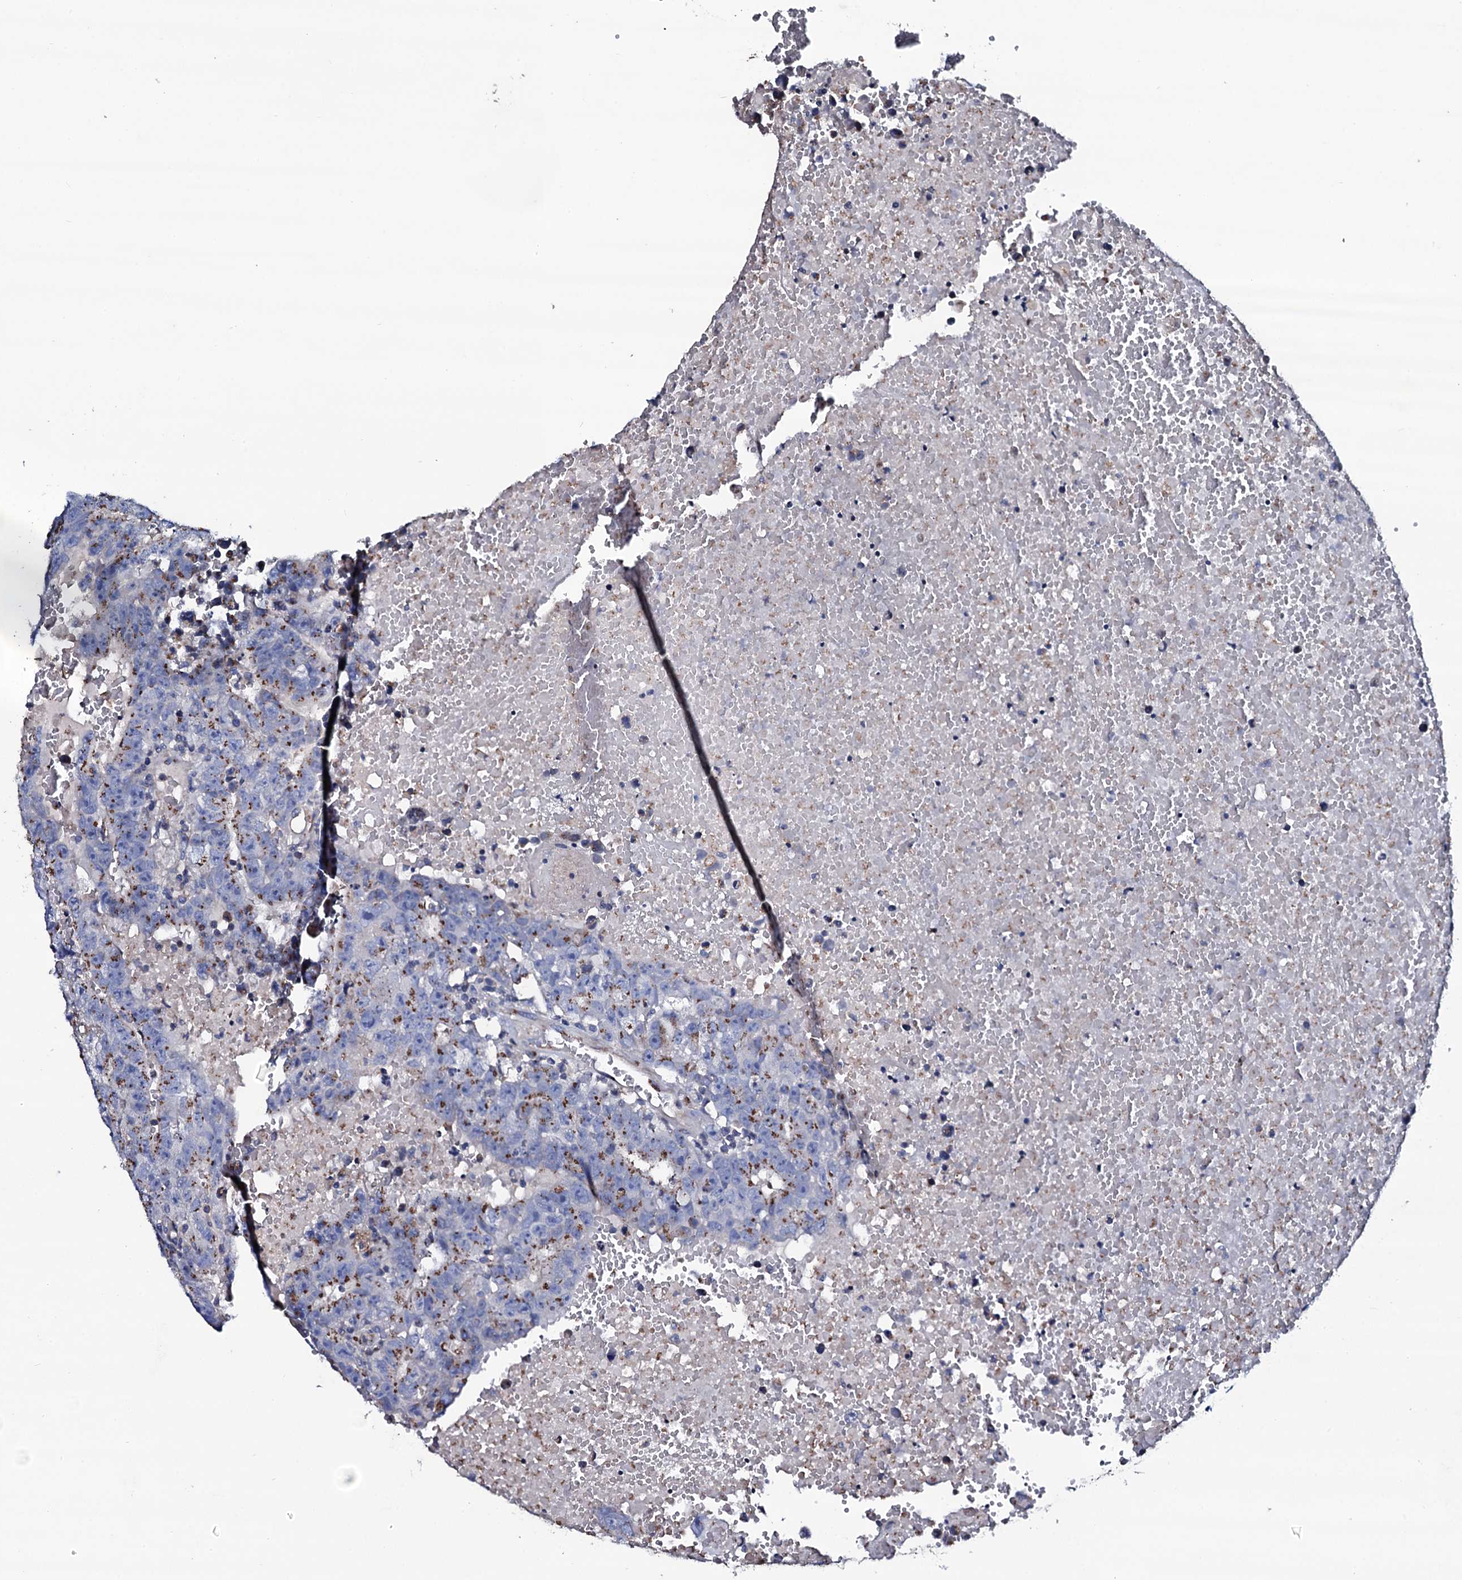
{"staining": {"intensity": "moderate", "quantity": "25%-75%", "location": "cytoplasmic/membranous"}, "tissue": "testis cancer", "cell_type": "Tumor cells", "image_type": "cancer", "snomed": [{"axis": "morphology", "description": "Carcinoma, Embryonal, NOS"}, {"axis": "topography", "description": "Testis"}], "caption": "Immunohistochemistry (DAB) staining of testis cancer reveals moderate cytoplasmic/membranous protein positivity in approximately 25%-75% of tumor cells. (IHC, brightfield microscopy, high magnification).", "gene": "PLET1", "patient": {"sex": "male", "age": 25}}